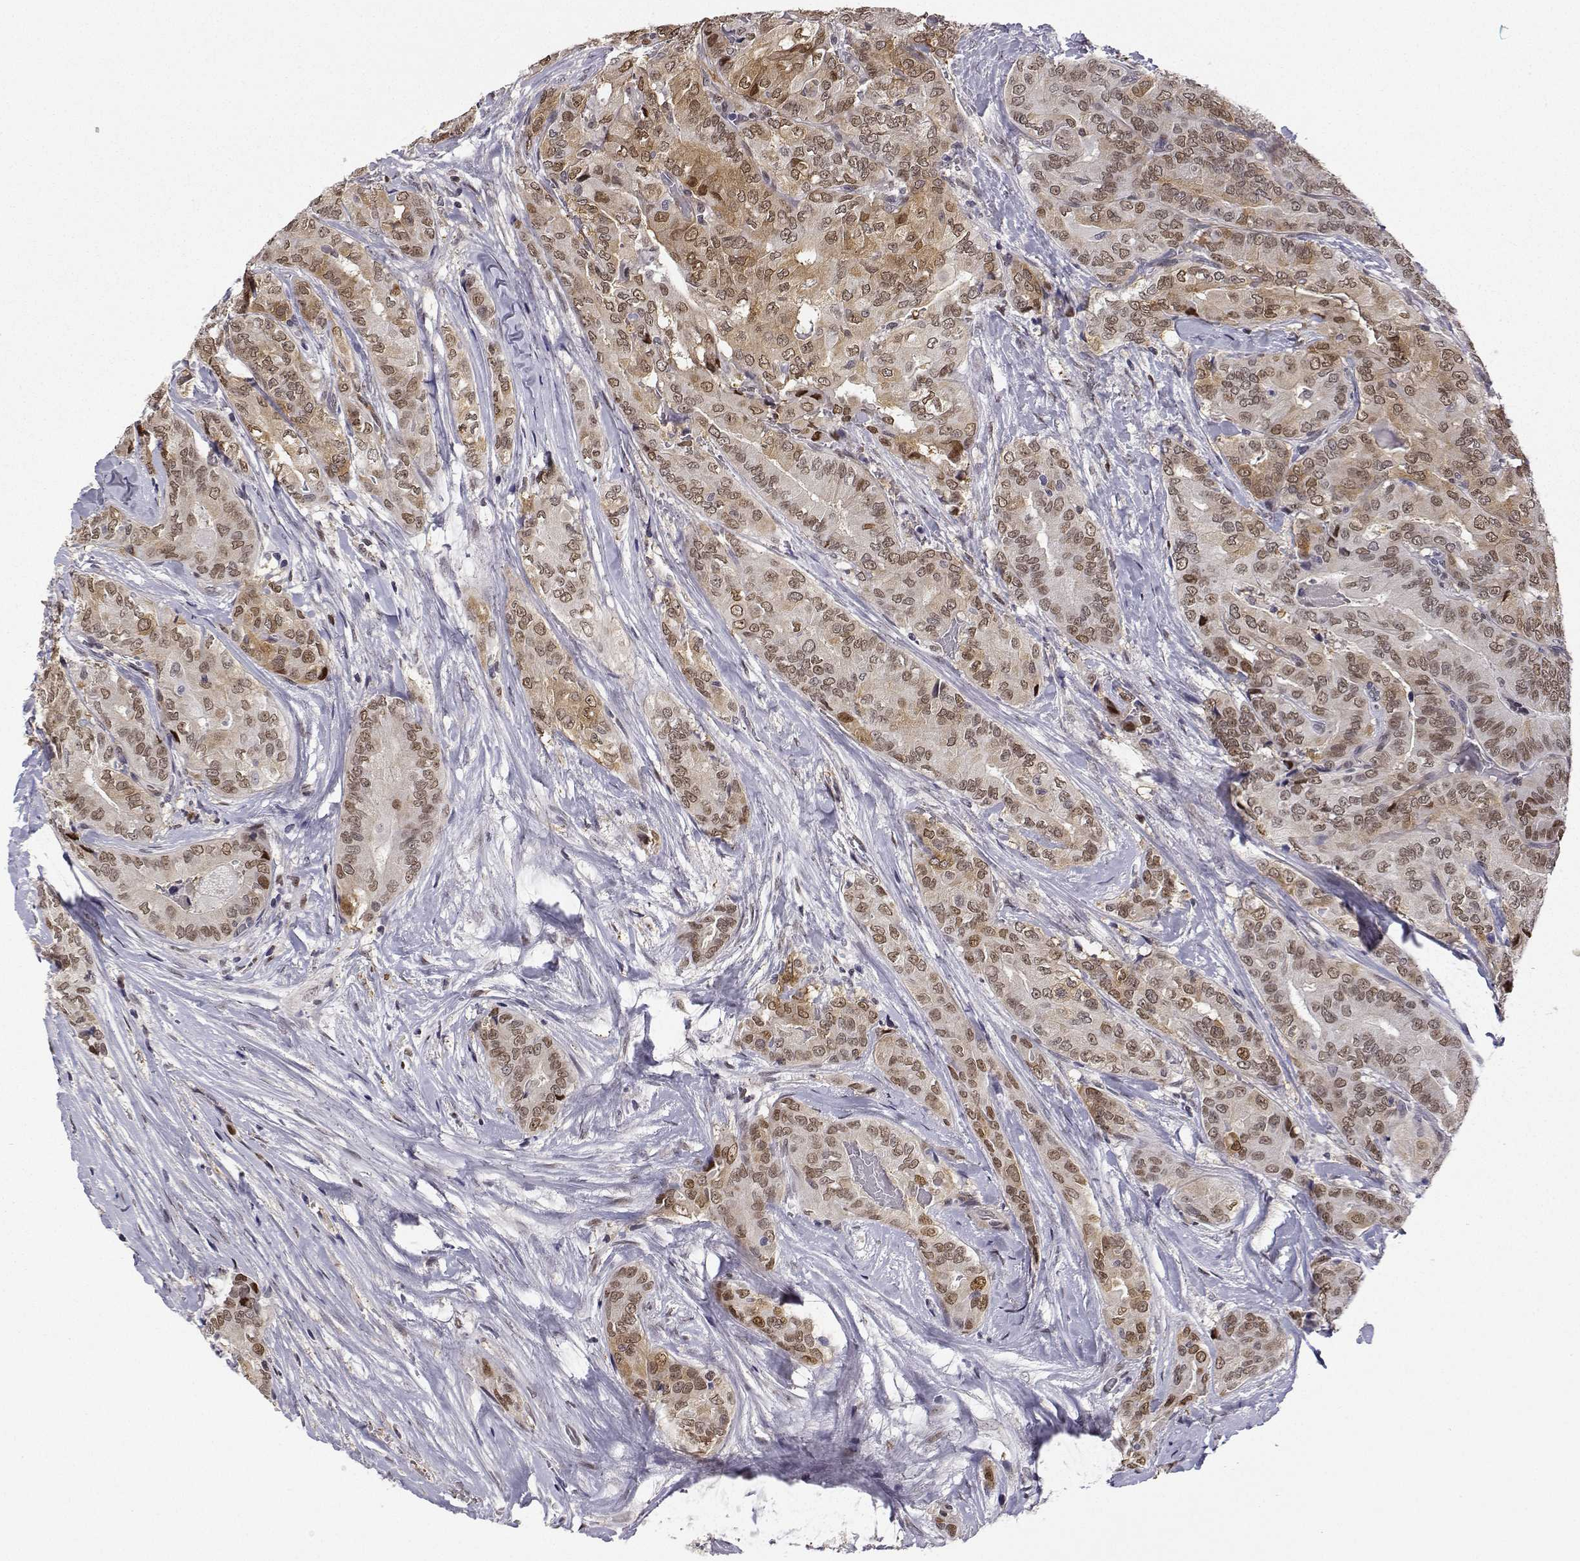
{"staining": {"intensity": "moderate", "quantity": ">75%", "location": "cytoplasmic/membranous,nuclear"}, "tissue": "thyroid cancer", "cell_type": "Tumor cells", "image_type": "cancer", "snomed": [{"axis": "morphology", "description": "Papillary adenocarcinoma, NOS"}, {"axis": "topography", "description": "Thyroid gland"}], "caption": "Immunohistochemistry (IHC) (DAB) staining of thyroid cancer (papillary adenocarcinoma) displays moderate cytoplasmic/membranous and nuclear protein expression in about >75% of tumor cells.", "gene": "PHGDH", "patient": {"sex": "male", "age": 61}}